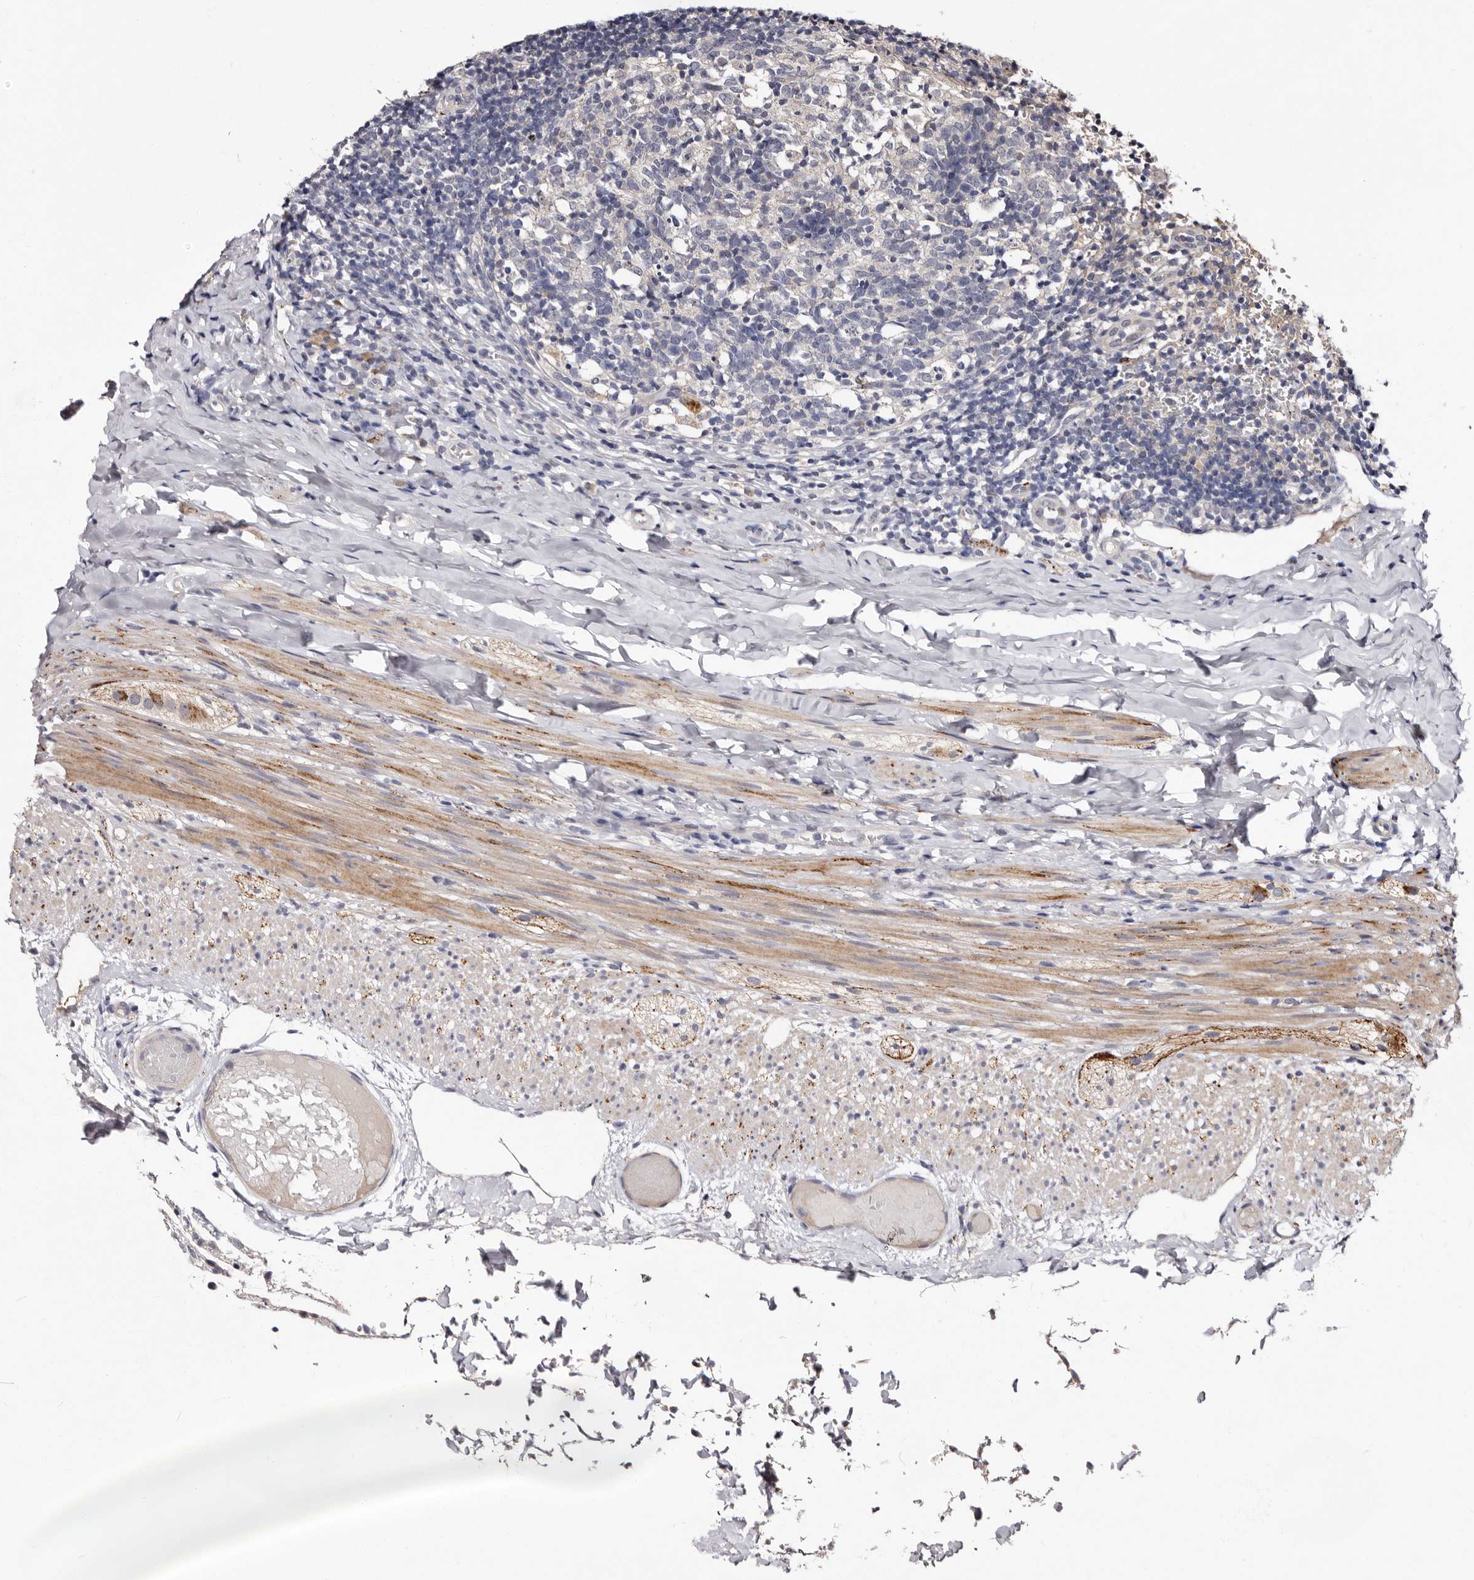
{"staining": {"intensity": "weak", "quantity": "<25%", "location": "cytoplasmic/membranous"}, "tissue": "appendix", "cell_type": "Glandular cells", "image_type": "normal", "snomed": [{"axis": "morphology", "description": "Normal tissue, NOS"}, {"axis": "topography", "description": "Appendix"}], "caption": "Immunohistochemical staining of benign human appendix displays no significant positivity in glandular cells.", "gene": "LANCL2", "patient": {"sex": "male", "age": 8}}